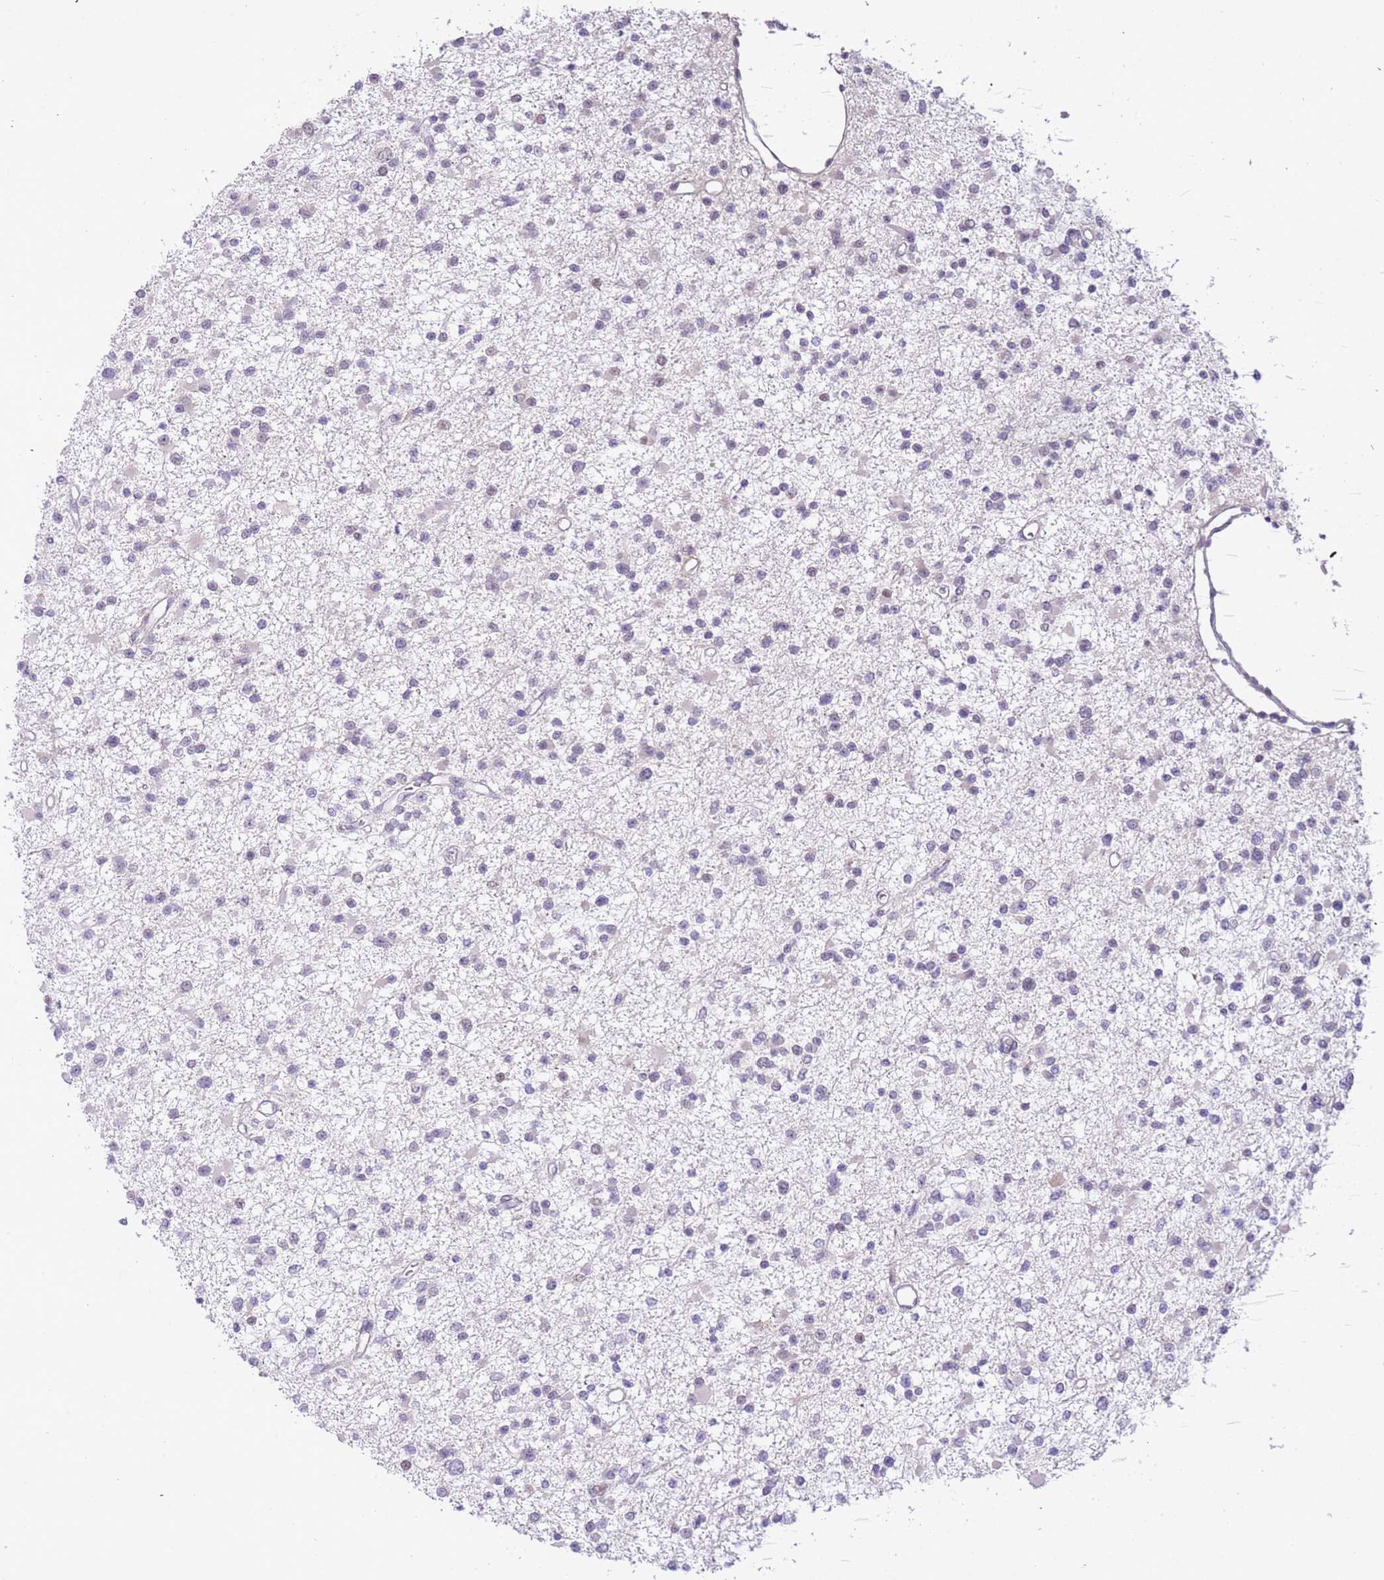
{"staining": {"intensity": "negative", "quantity": "none", "location": "none"}, "tissue": "glioma", "cell_type": "Tumor cells", "image_type": "cancer", "snomed": [{"axis": "morphology", "description": "Glioma, malignant, Low grade"}, {"axis": "topography", "description": "Brain"}], "caption": "IHC of human low-grade glioma (malignant) reveals no staining in tumor cells. (DAB (3,3'-diaminobenzidine) immunohistochemistry (IHC), high magnification).", "gene": "MAGEF1", "patient": {"sex": "female", "age": 22}}